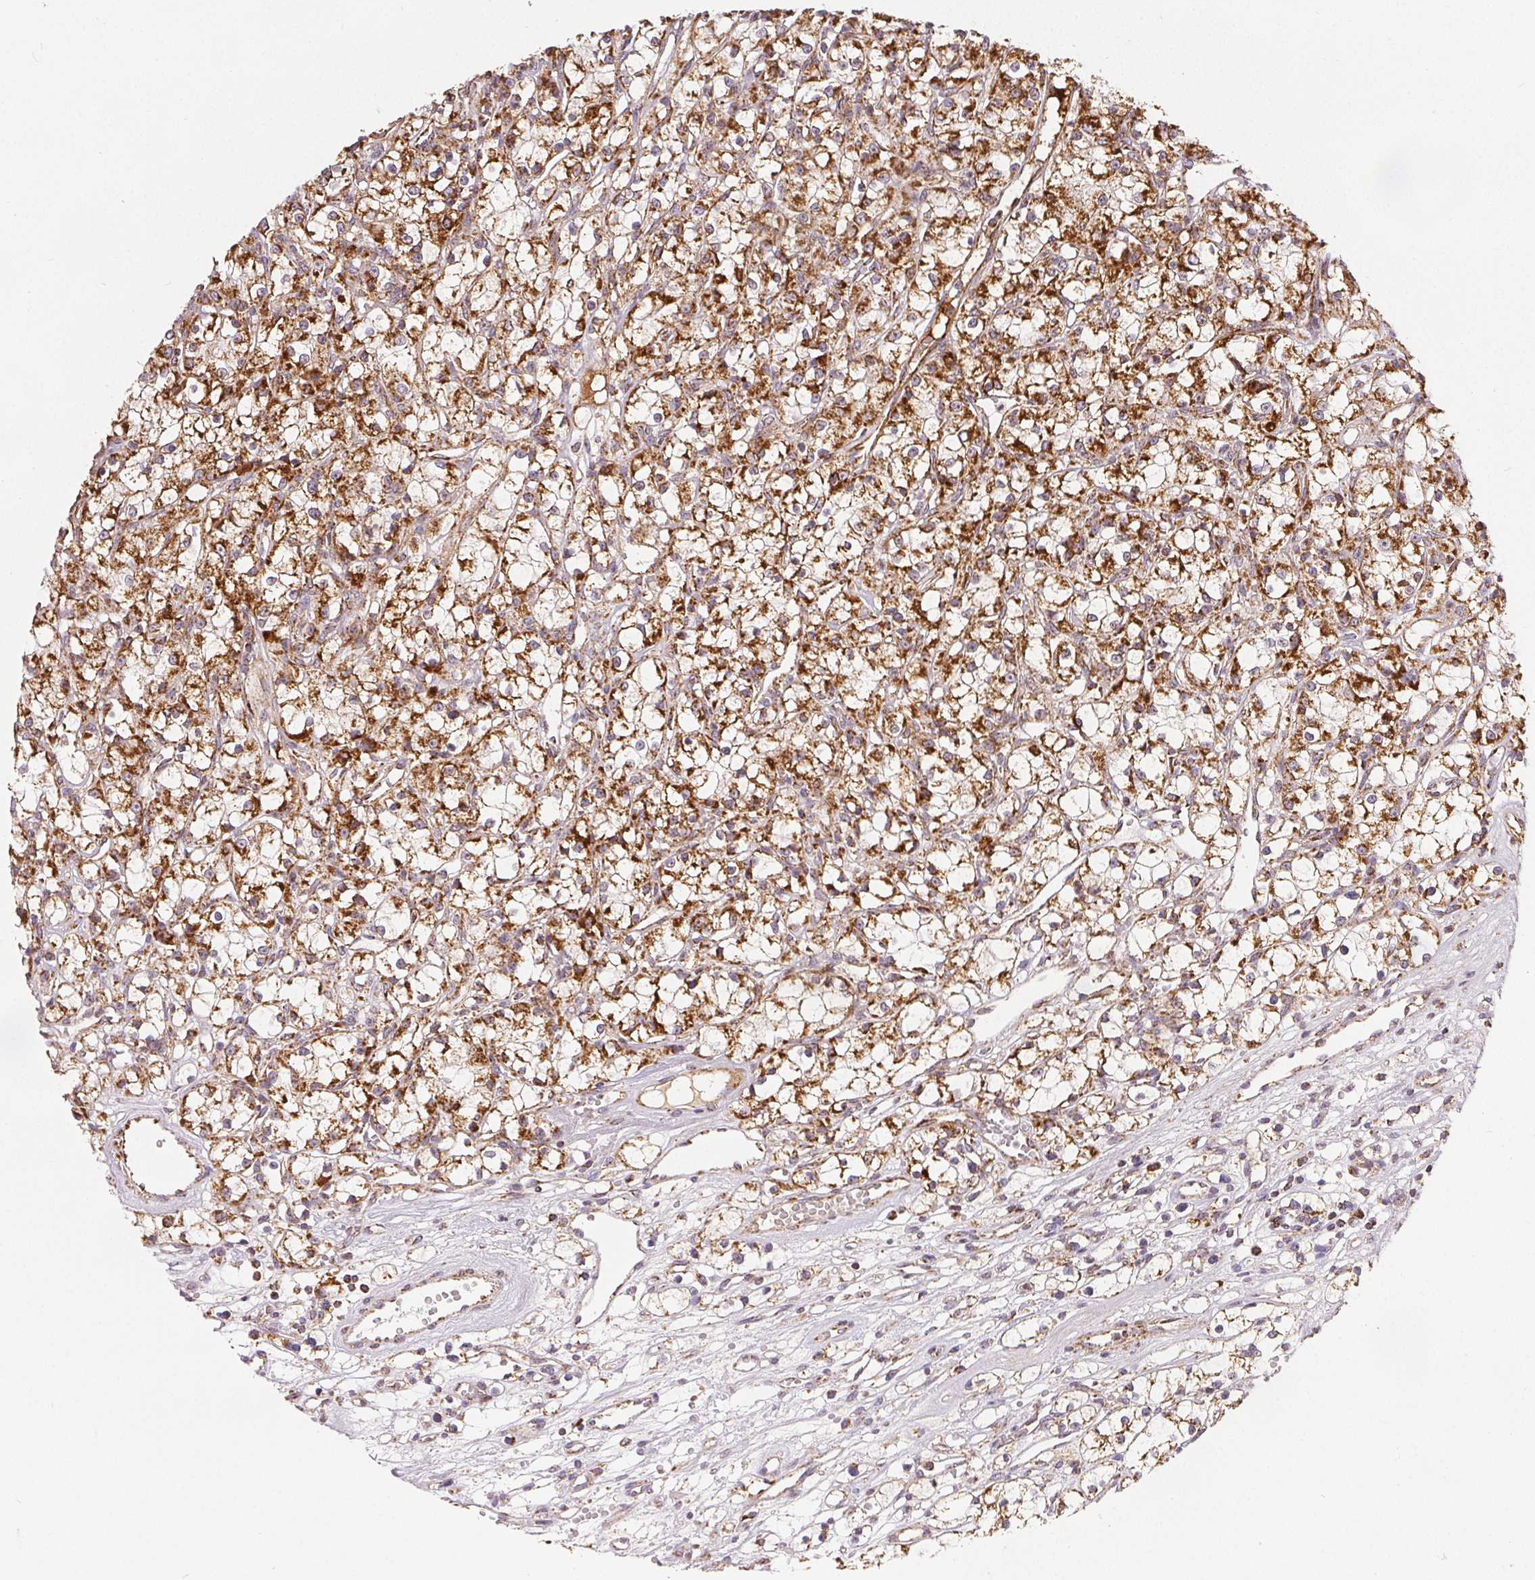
{"staining": {"intensity": "moderate", "quantity": ">75%", "location": "cytoplasmic/membranous"}, "tissue": "renal cancer", "cell_type": "Tumor cells", "image_type": "cancer", "snomed": [{"axis": "morphology", "description": "Adenocarcinoma, NOS"}, {"axis": "topography", "description": "Kidney"}], "caption": "Immunohistochemistry staining of adenocarcinoma (renal), which demonstrates medium levels of moderate cytoplasmic/membranous staining in approximately >75% of tumor cells indicating moderate cytoplasmic/membranous protein staining. The staining was performed using DAB (brown) for protein detection and nuclei were counterstained in hematoxylin (blue).", "gene": "SDHB", "patient": {"sex": "female", "age": 59}}